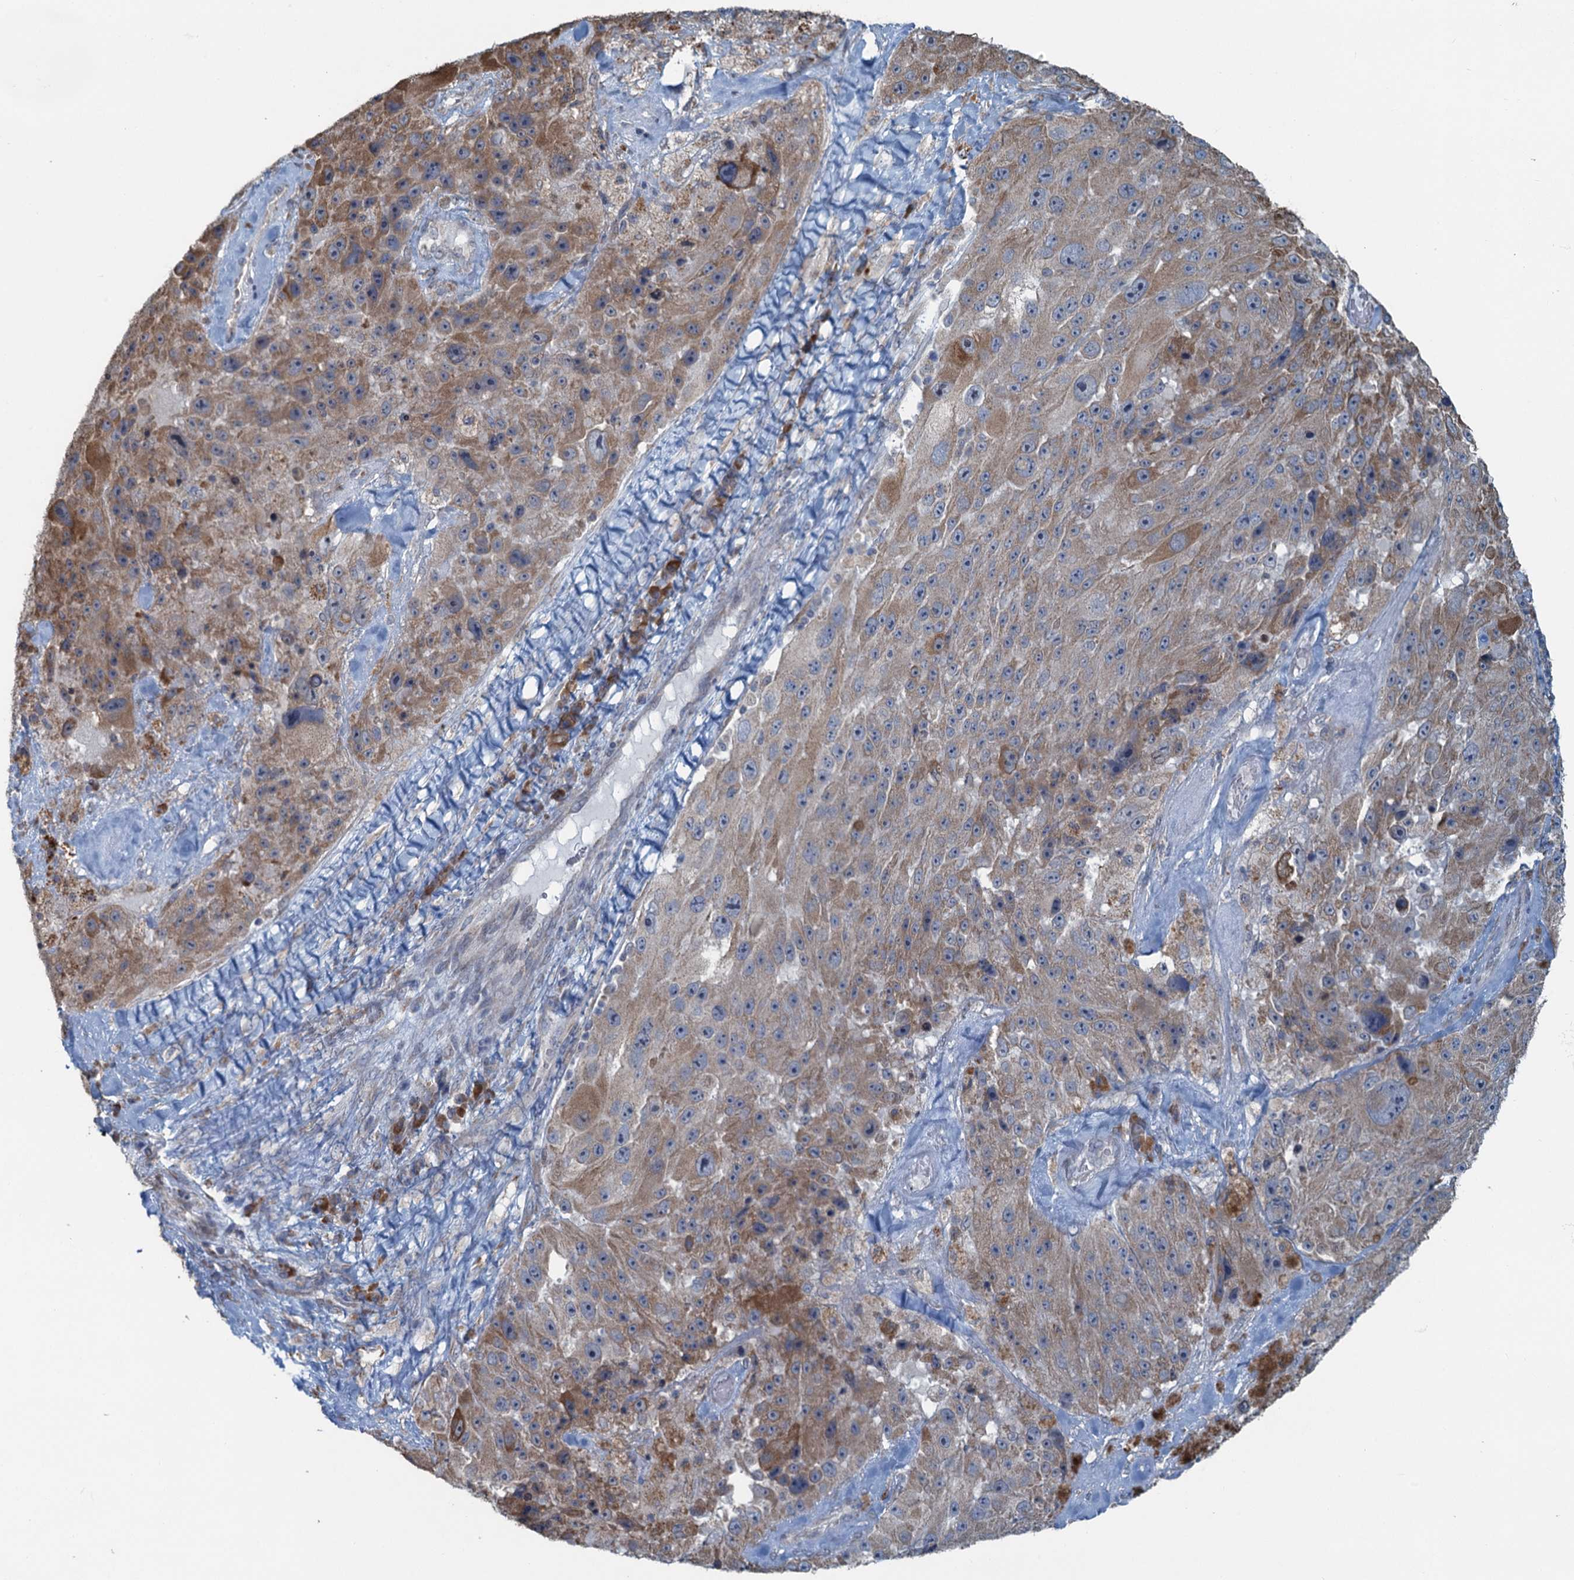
{"staining": {"intensity": "moderate", "quantity": "<25%", "location": "cytoplasmic/membranous"}, "tissue": "melanoma", "cell_type": "Tumor cells", "image_type": "cancer", "snomed": [{"axis": "morphology", "description": "Malignant melanoma, Metastatic site"}, {"axis": "topography", "description": "Lymph node"}], "caption": "Tumor cells display low levels of moderate cytoplasmic/membranous expression in about <25% of cells in malignant melanoma (metastatic site).", "gene": "TEX35", "patient": {"sex": "male", "age": 62}}